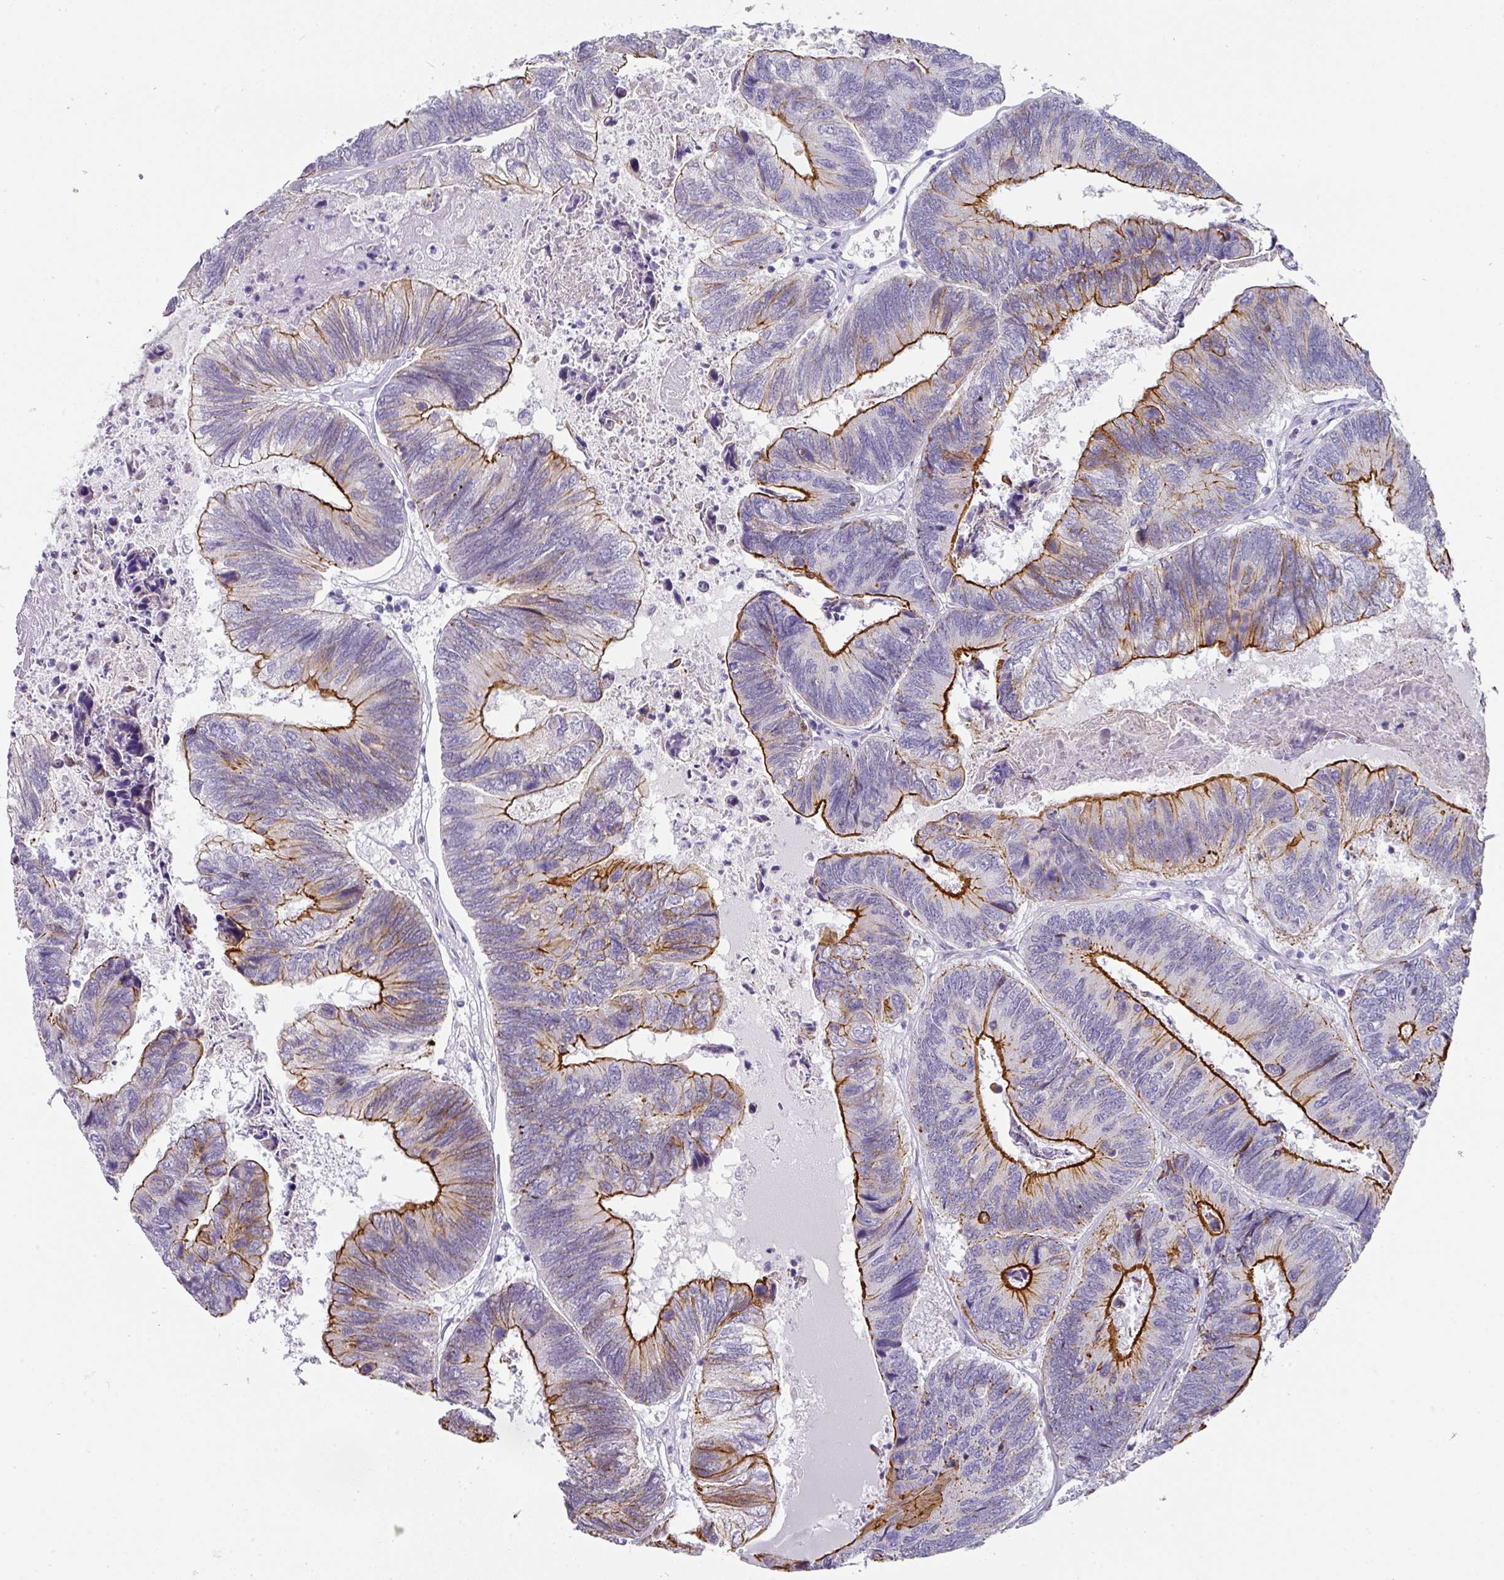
{"staining": {"intensity": "strong", "quantity": "25%-75%", "location": "cytoplasmic/membranous"}, "tissue": "colorectal cancer", "cell_type": "Tumor cells", "image_type": "cancer", "snomed": [{"axis": "morphology", "description": "Adenocarcinoma, NOS"}, {"axis": "topography", "description": "Colon"}], "caption": "A high-resolution image shows IHC staining of colorectal cancer (adenocarcinoma), which shows strong cytoplasmic/membranous expression in approximately 25%-75% of tumor cells.", "gene": "ANKRD29", "patient": {"sex": "female", "age": 67}}